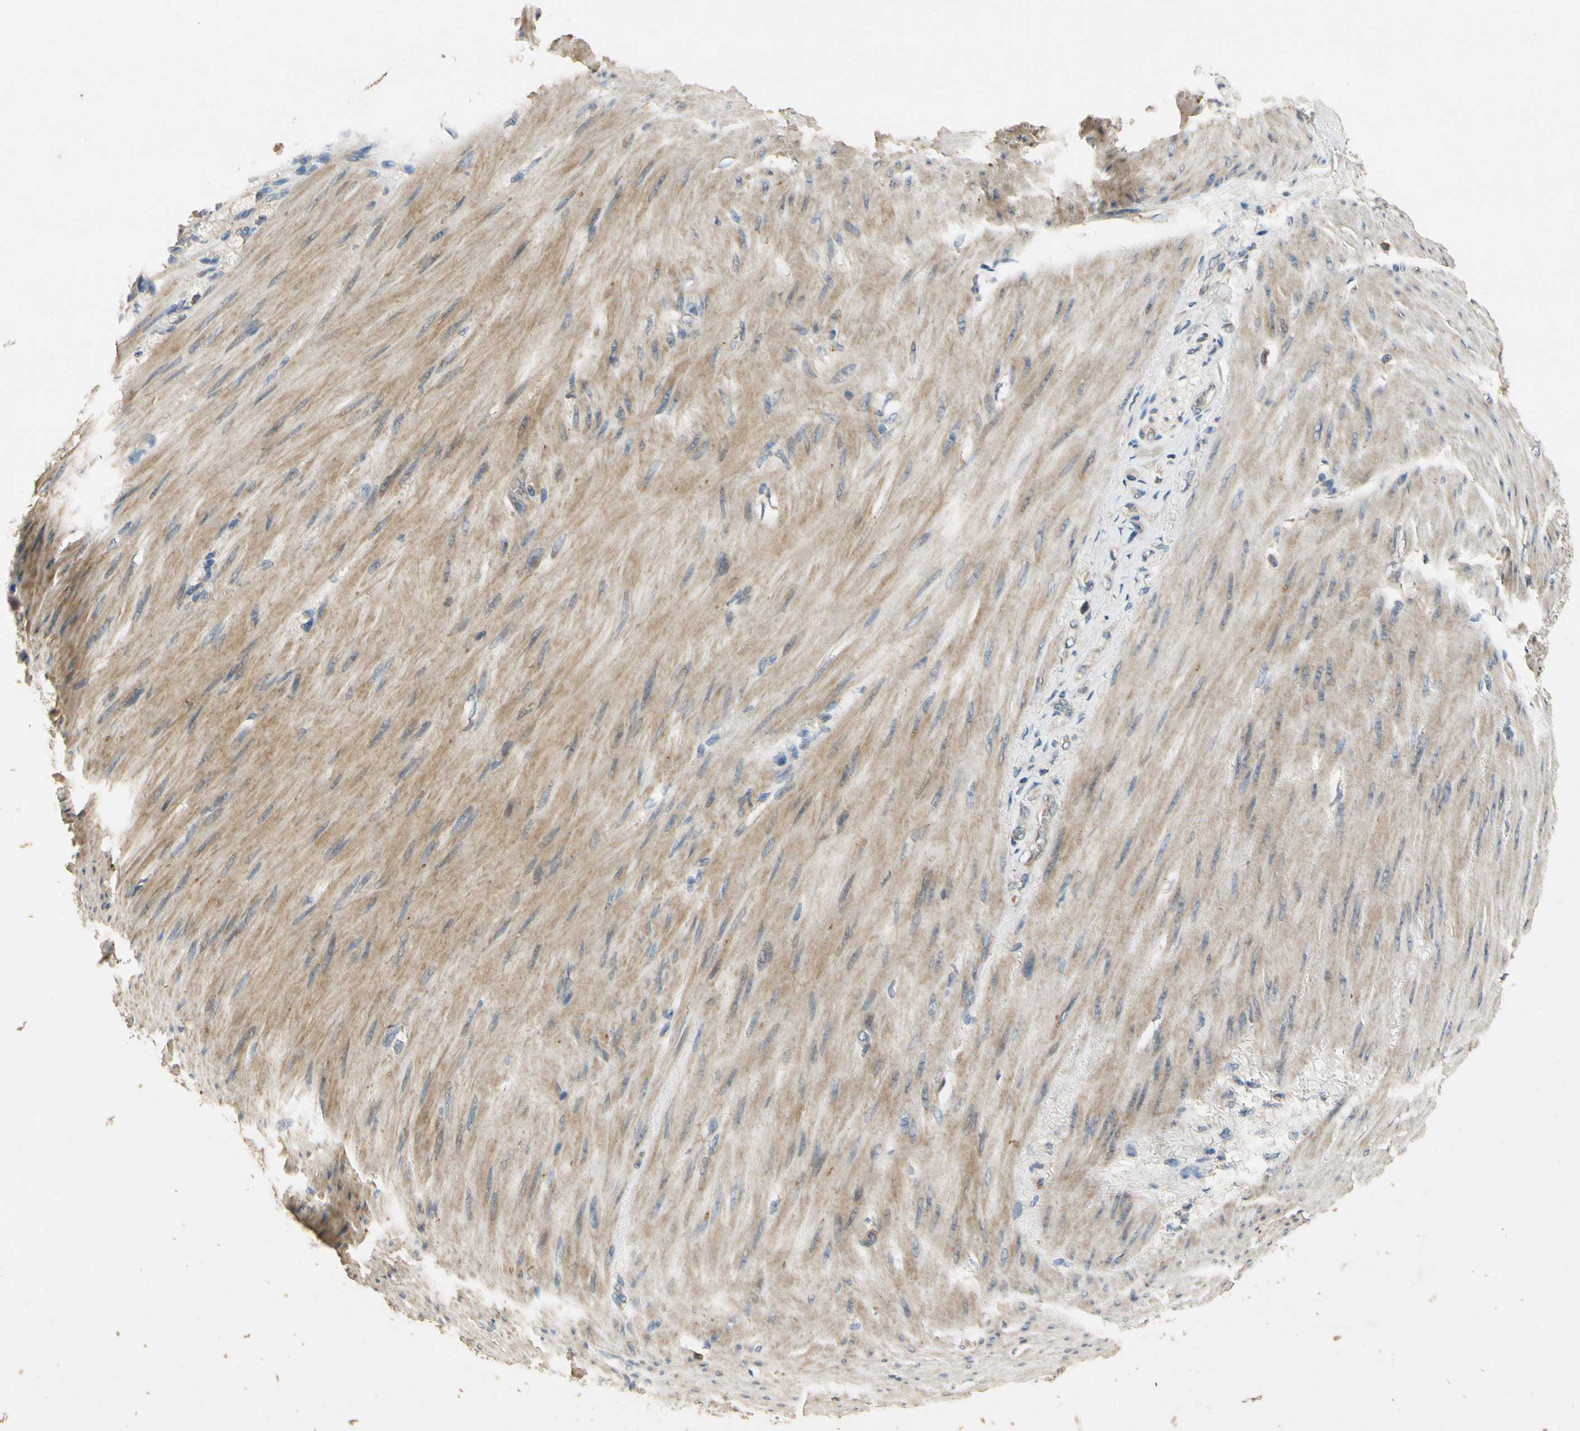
{"staining": {"intensity": "weak", "quantity": "<25%", "location": "cytoplasmic/membranous"}, "tissue": "stomach cancer", "cell_type": "Tumor cells", "image_type": "cancer", "snomed": [{"axis": "morphology", "description": "Adenocarcinoma, NOS"}, {"axis": "topography", "description": "Stomach"}], "caption": "Stomach adenocarcinoma was stained to show a protein in brown. There is no significant positivity in tumor cells. The staining was performed using DAB to visualize the protein expression in brown, while the nuclei were stained in blue with hematoxylin (Magnification: 20x).", "gene": "ALKBH3", "patient": {"sex": "male", "age": 82}}